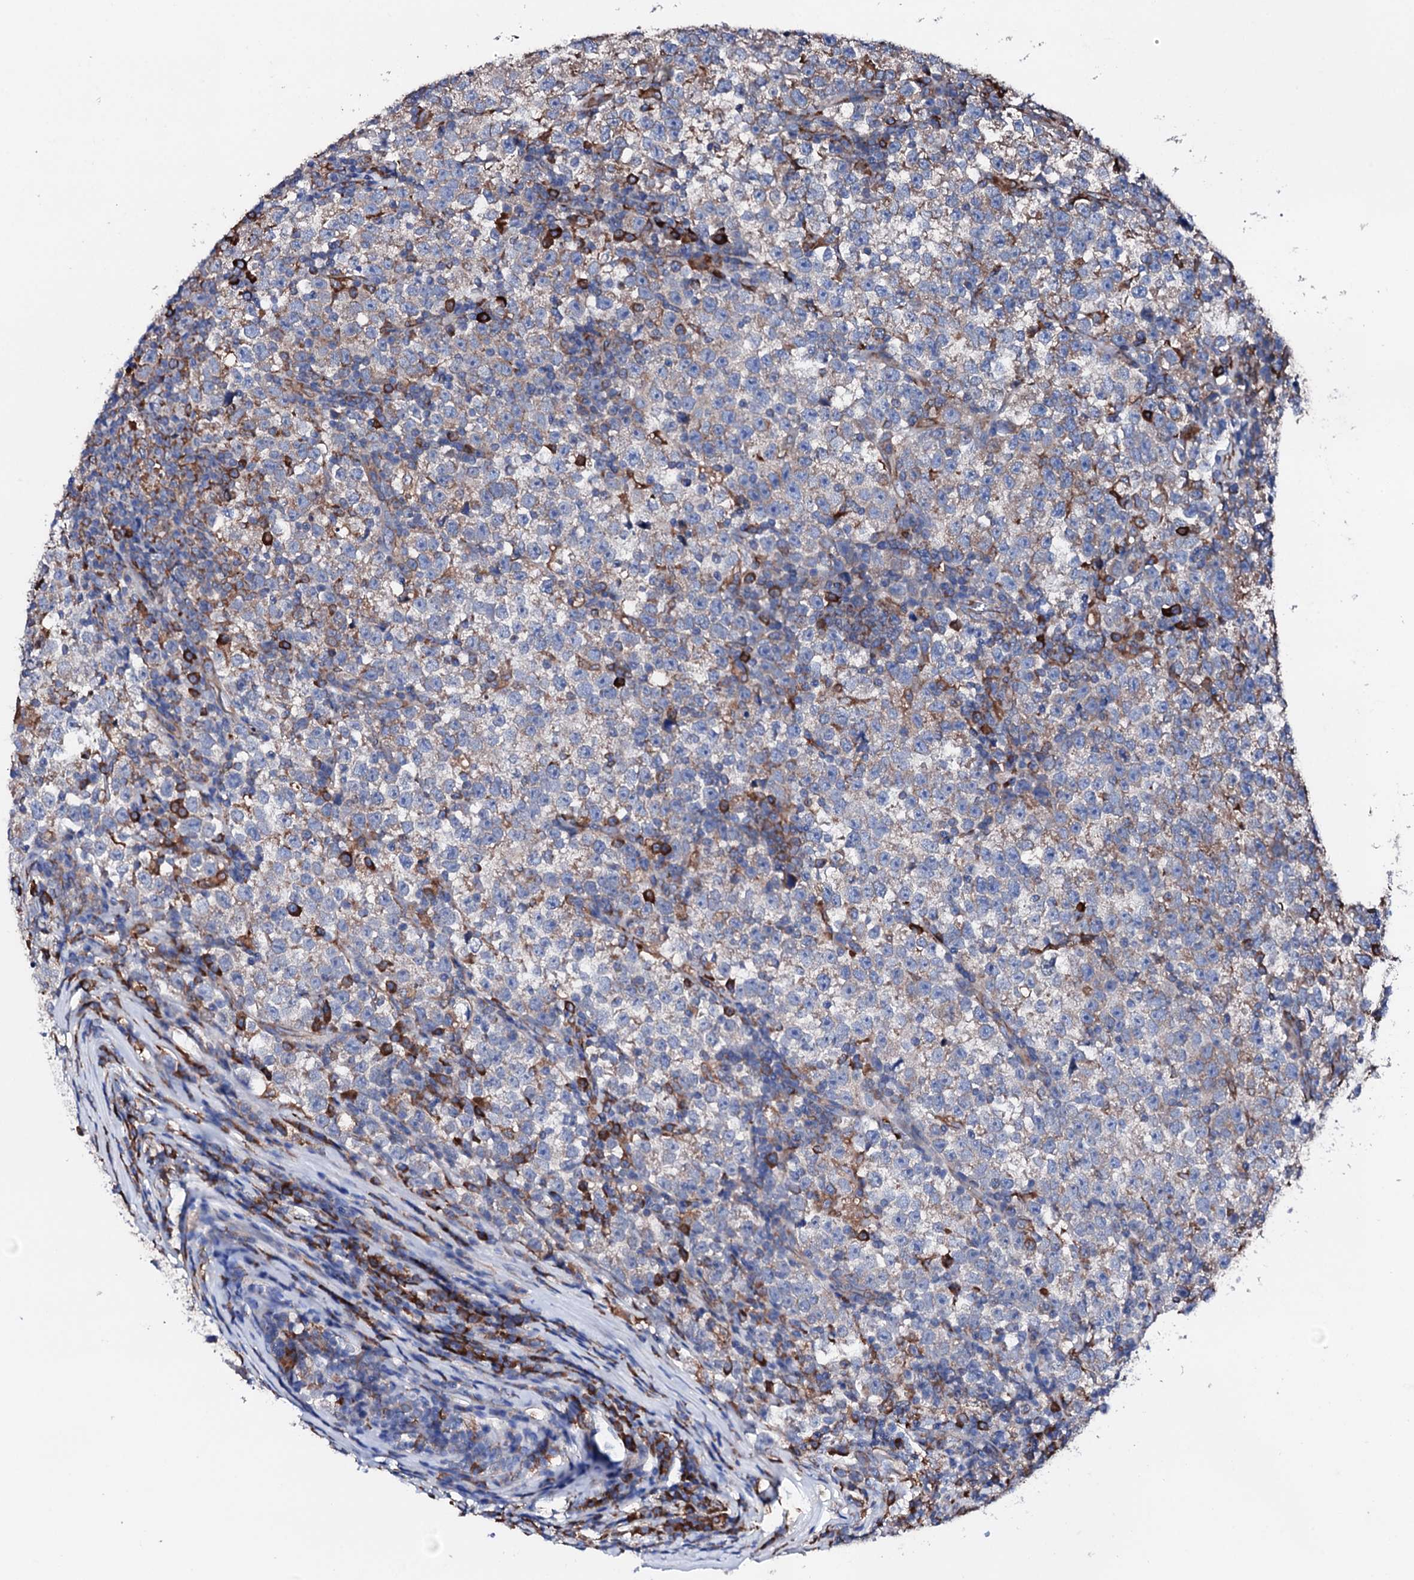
{"staining": {"intensity": "moderate", "quantity": "25%-75%", "location": "cytoplasmic/membranous"}, "tissue": "testis cancer", "cell_type": "Tumor cells", "image_type": "cancer", "snomed": [{"axis": "morphology", "description": "Normal tissue, NOS"}, {"axis": "morphology", "description": "Seminoma, NOS"}, {"axis": "topography", "description": "Testis"}], "caption": "Moderate cytoplasmic/membranous positivity is appreciated in about 25%-75% of tumor cells in testis cancer.", "gene": "AMDHD1", "patient": {"sex": "male", "age": 43}}